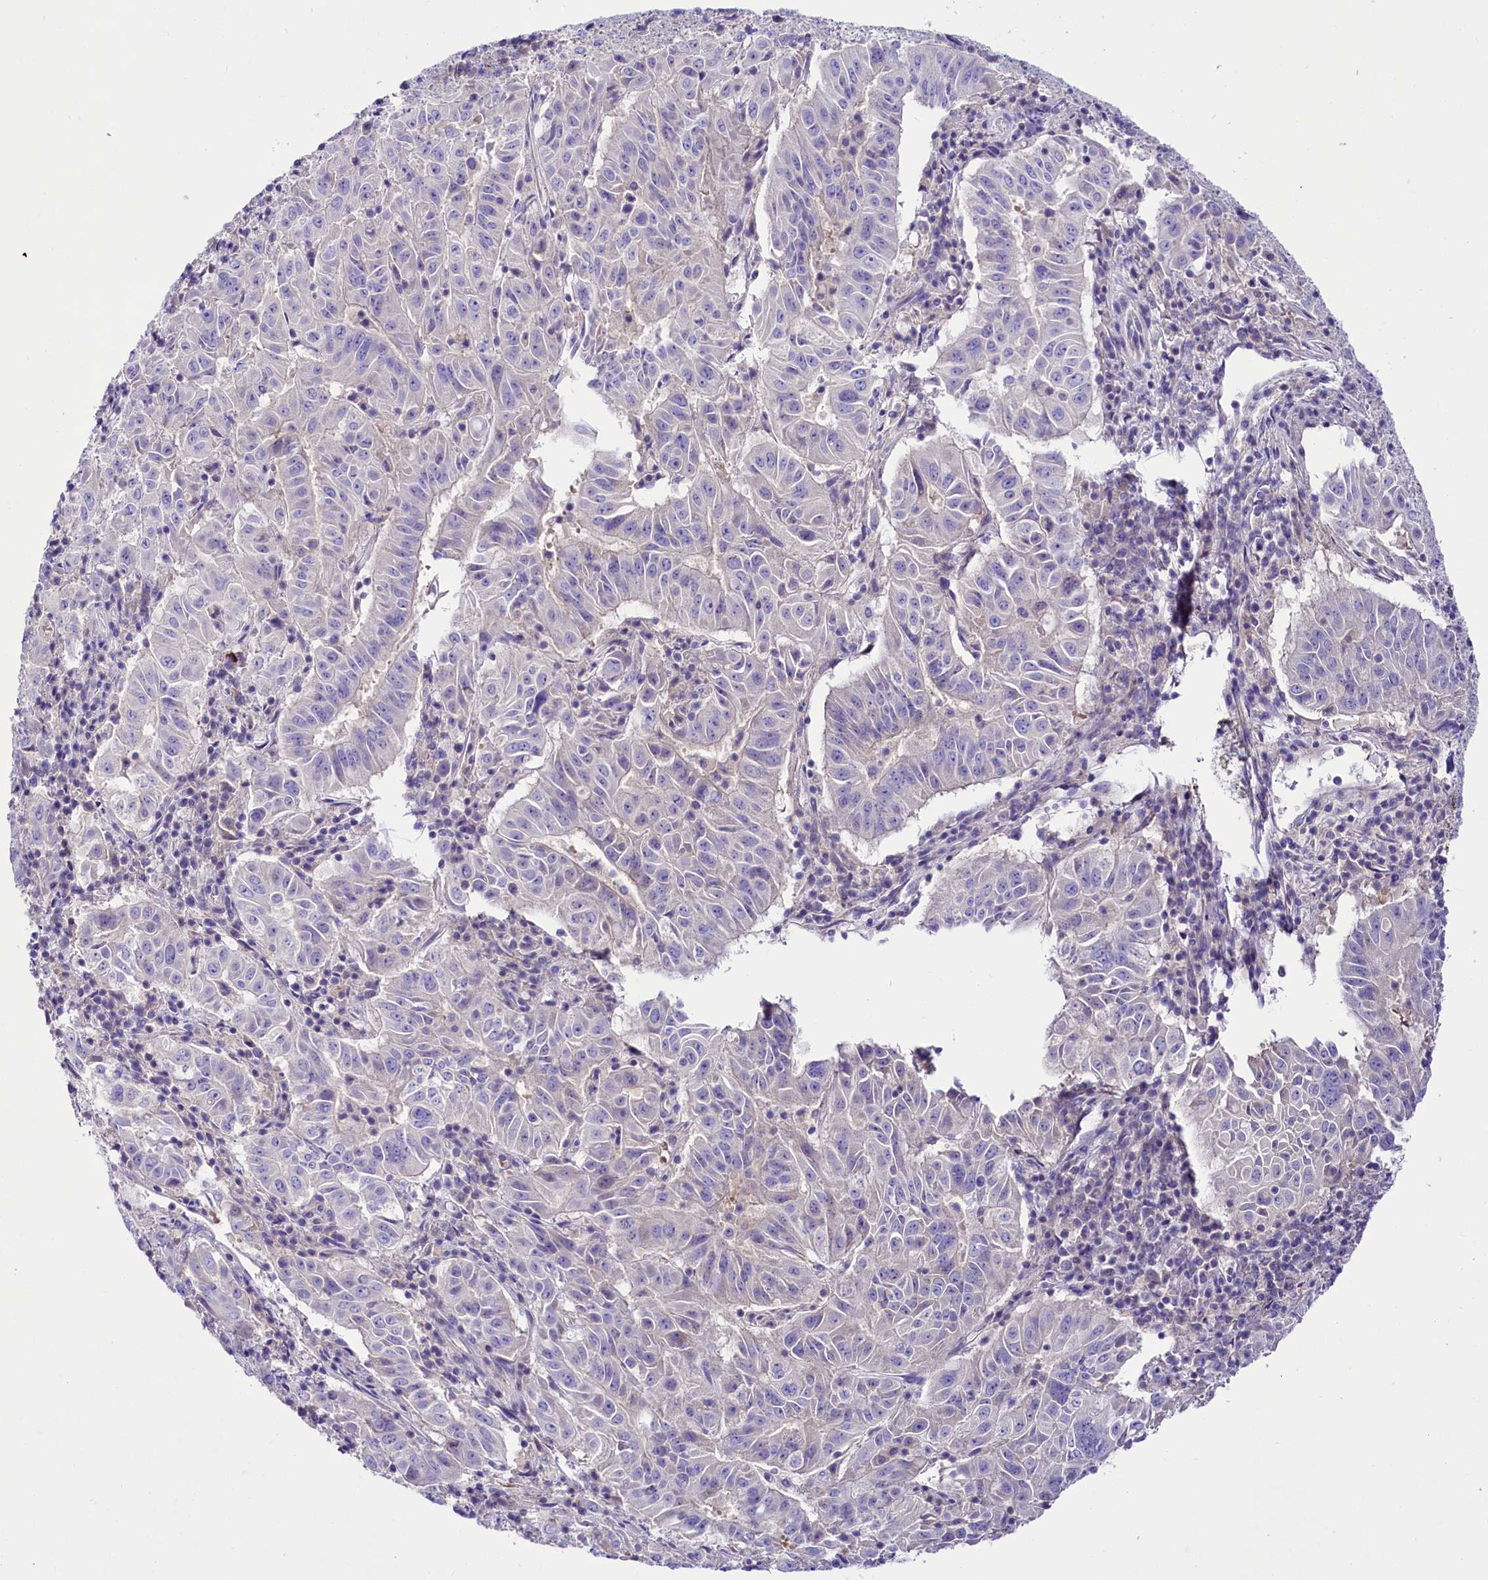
{"staining": {"intensity": "negative", "quantity": "none", "location": "none"}, "tissue": "pancreatic cancer", "cell_type": "Tumor cells", "image_type": "cancer", "snomed": [{"axis": "morphology", "description": "Adenocarcinoma, NOS"}, {"axis": "topography", "description": "Pancreas"}], "caption": "There is no significant positivity in tumor cells of pancreatic adenocarcinoma. Nuclei are stained in blue.", "gene": "ABHD5", "patient": {"sex": "male", "age": 63}}